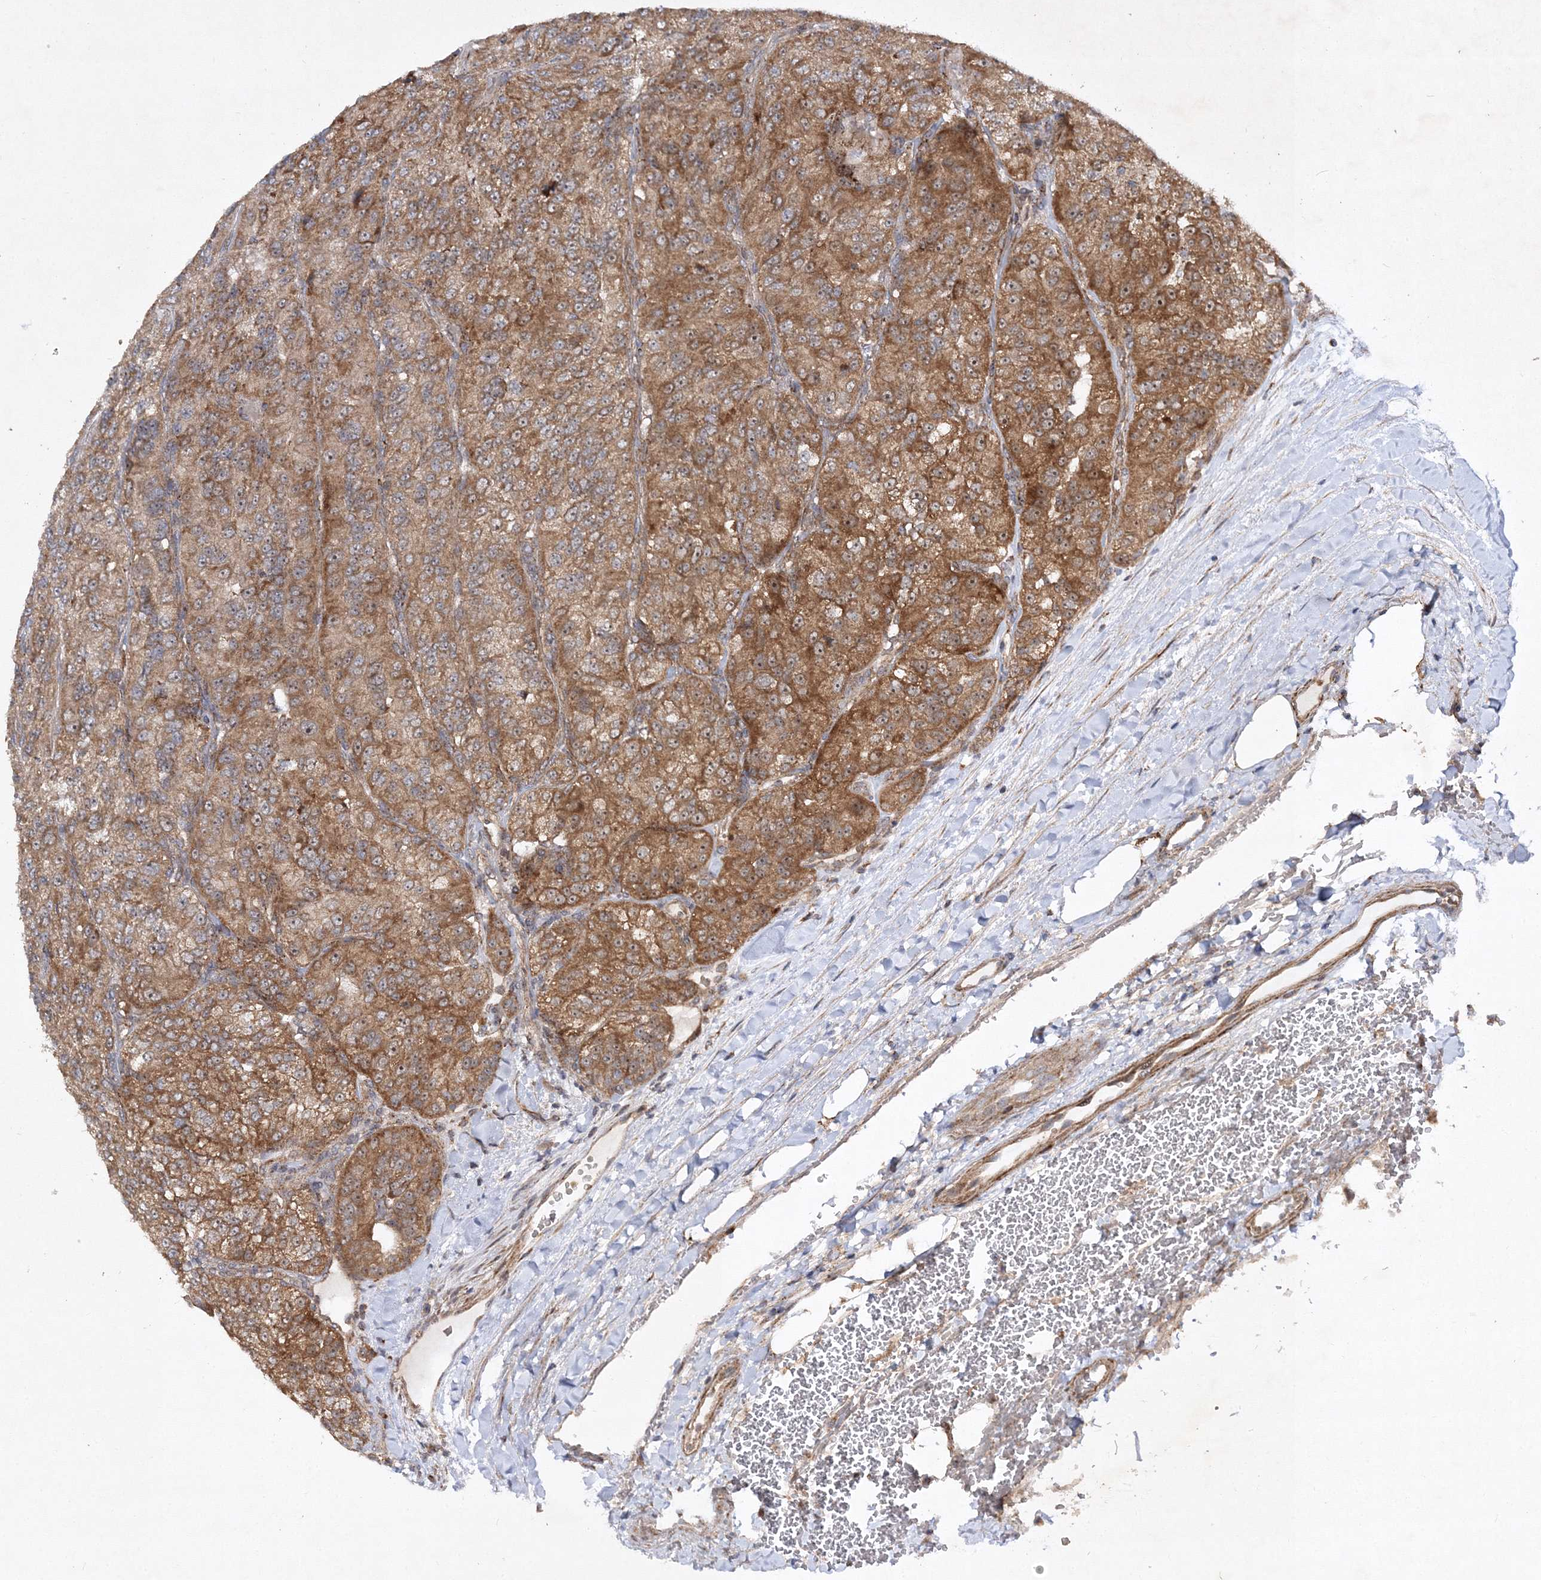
{"staining": {"intensity": "moderate", "quantity": ">75%", "location": "cytoplasmic/membranous,nuclear"}, "tissue": "renal cancer", "cell_type": "Tumor cells", "image_type": "cancer", "snomed": [{"axis": "morphology", "description": "Adenocarcinoma, NOS"}, {"axis": "topography", "description": "Kidney"}], "caption": "There is medium levels of moderate cytoplasmic/membranous and nuclear positivity in tumor cells of adenocarcinoma (renal), as demonstrated by immunohistochemical staining (brown color).", "gene": "SCRN3", "patient": {"sex": "female", "age": 63}}